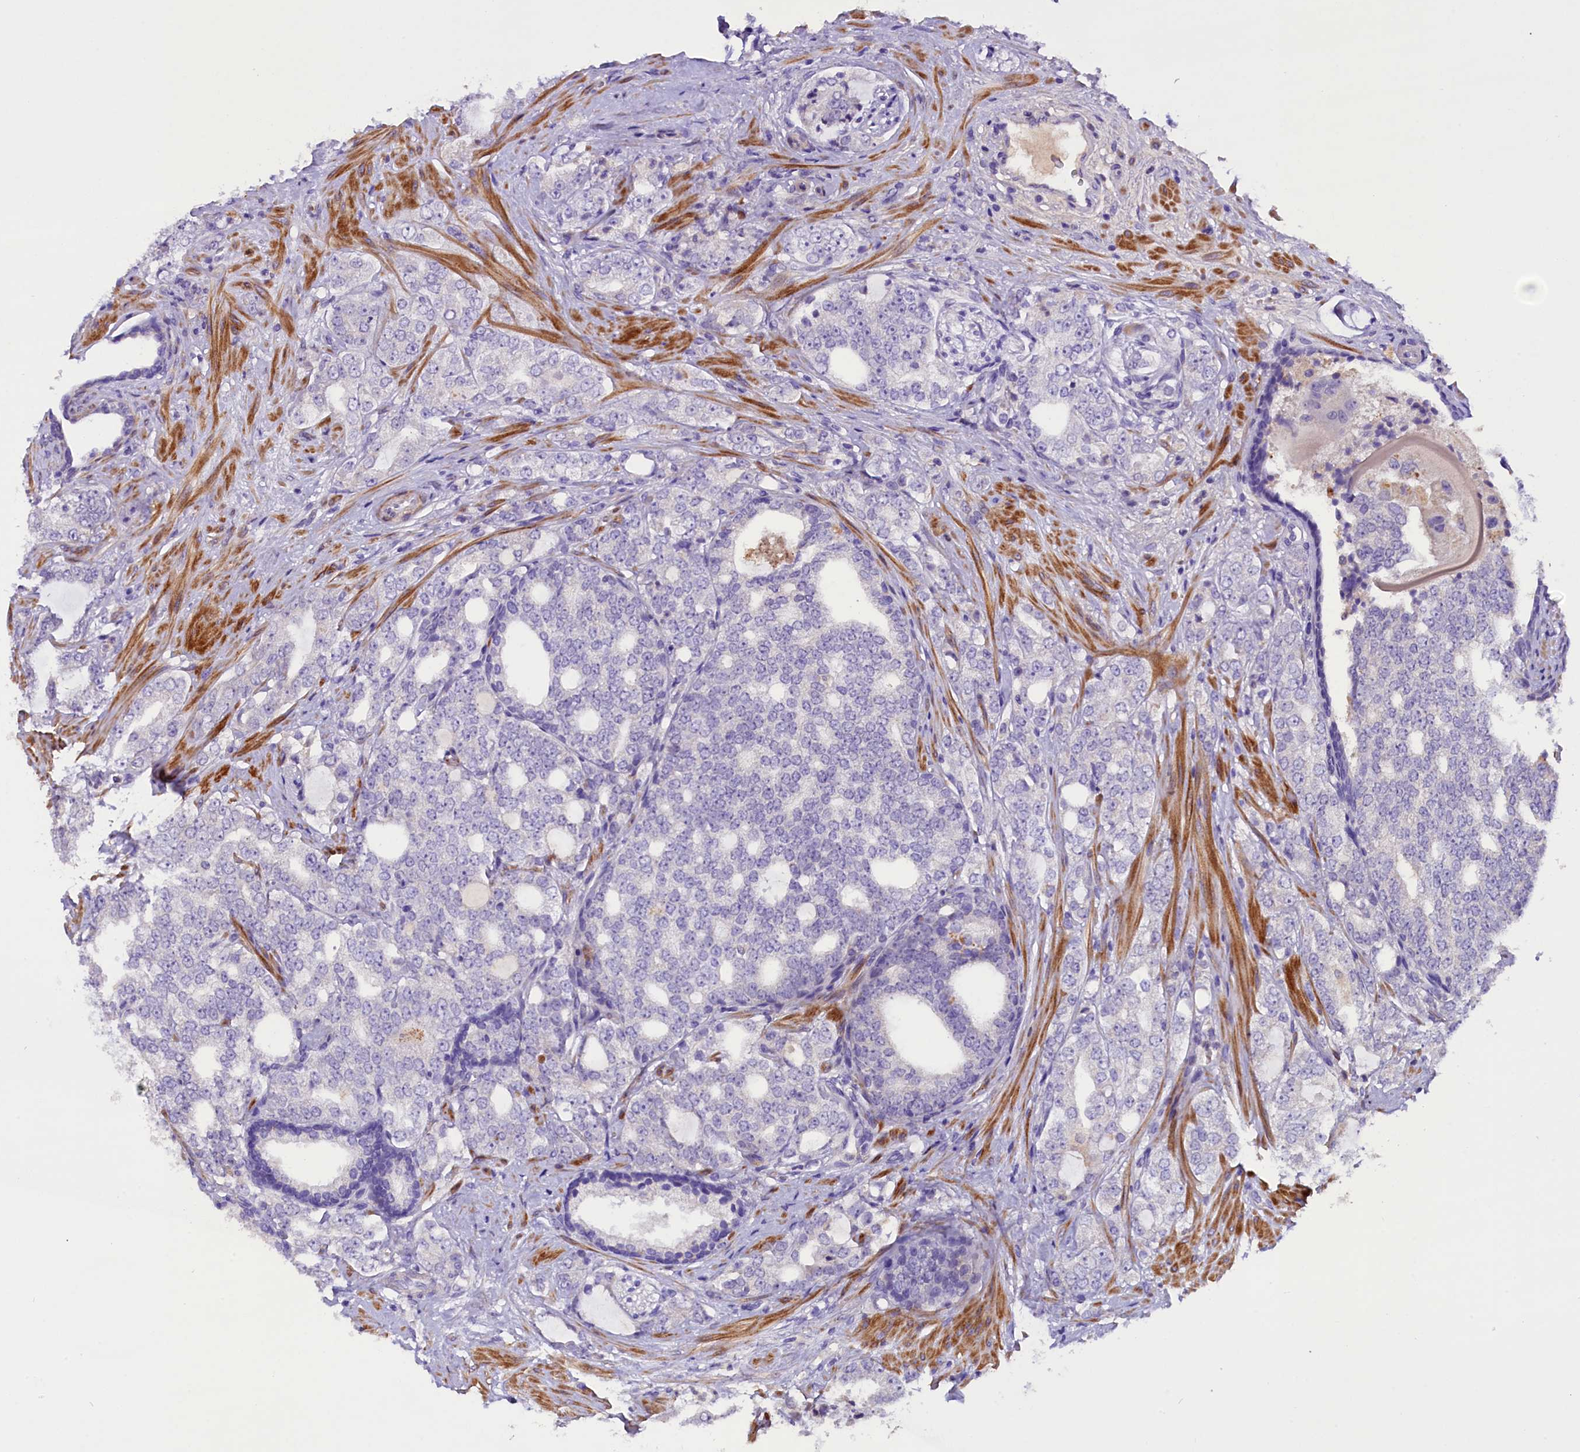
{"staining": {"intensity": "negative", "quantity": "none", "location": "none"}, "tissue": "prostate cancer", "cell_type": "Tumor cells", "image_type": "cancer", "snomed": [{"axis": "morphology", "description": "Adenocarcinoma, High grade"}, {"axis": "topography", "description": "Prostate"}], "caption": "There is no significant staining in tumor cells of prostate cancer (high-grade adenocarcinoma).", "gene": "MEX3B", "patient": {"sex": "male", "age": 64}}